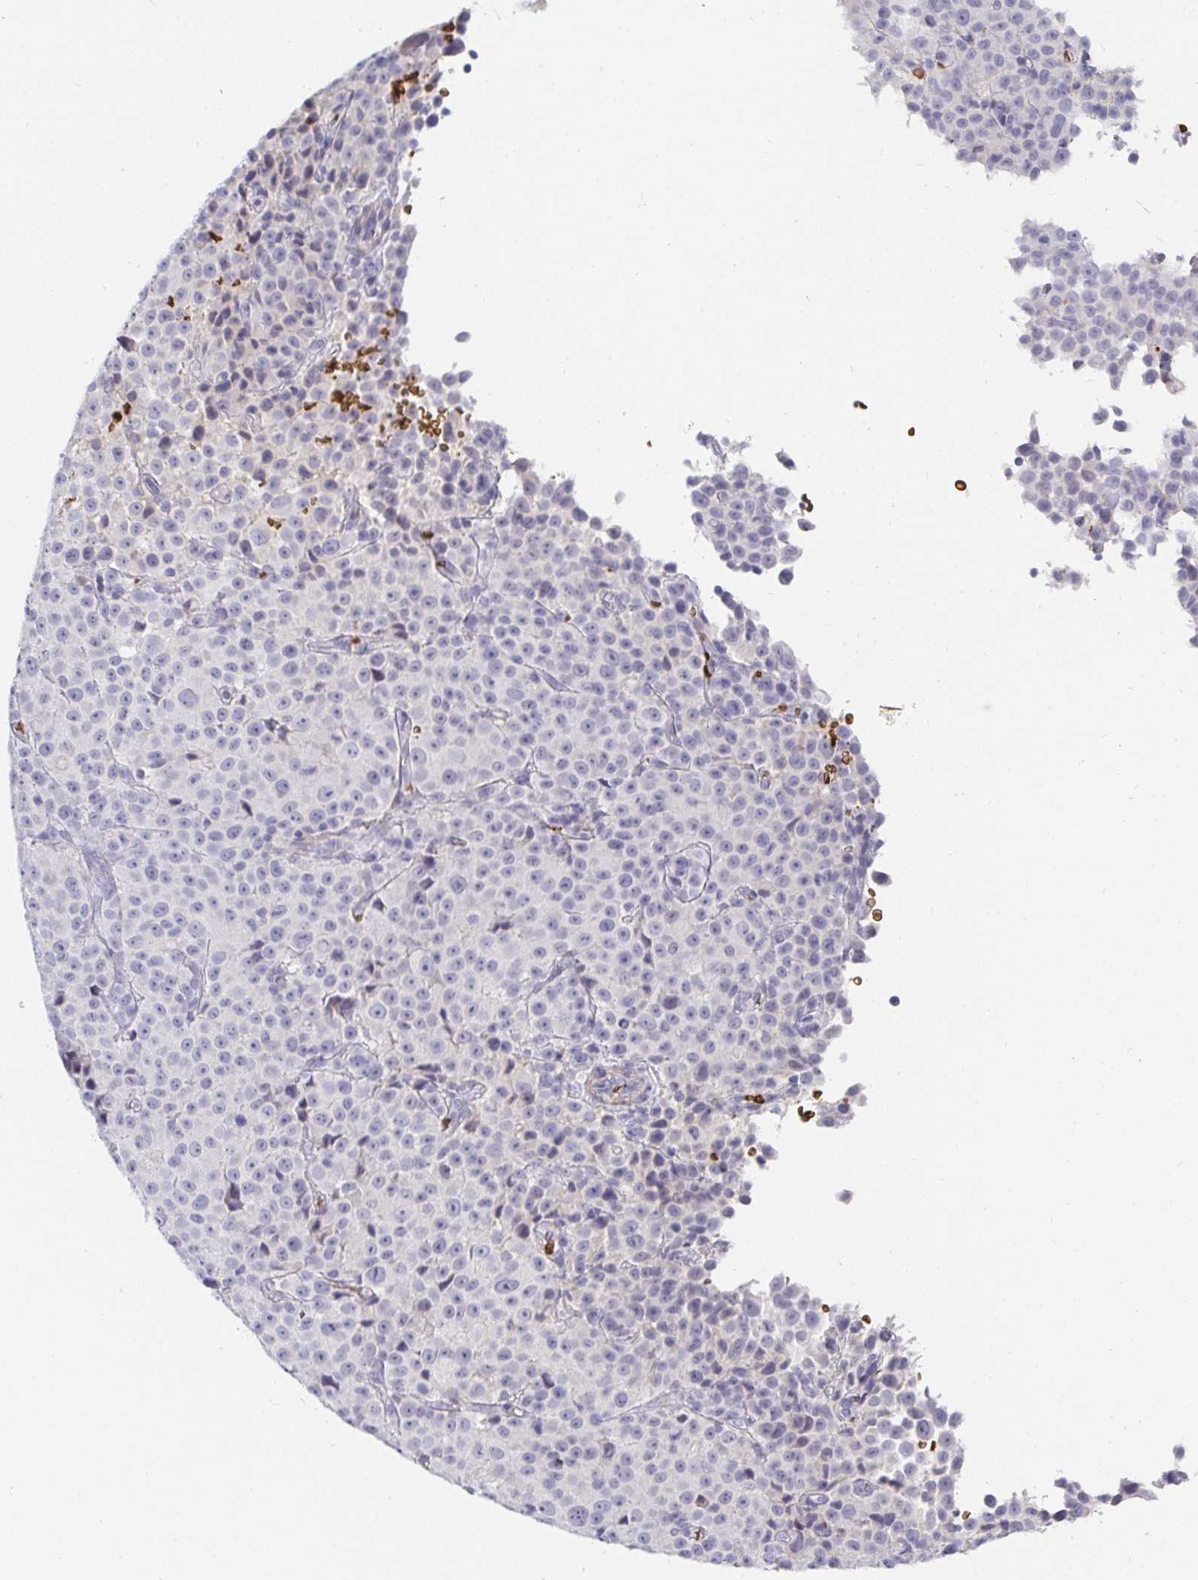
{"staining": {"intensity": "negative", "quantity": "none", "location": "none"}, "tissue": "melanoma", "cell_type": "Tumor cells", "image_type": "cancer", "snomed": [{"axis": "morphology", "description": "Malignant melanoma, Metastatic site"}, {"axis": "topography", "description": "Skin"}, {"axis": "topography", "description": "Lymph node"}], "caption": "This is an IHC histopathology image of melanoma. There is no positivity in tumor cells.", "gene": "FGF21", "patient": {"sex": "male", "age": 66}}